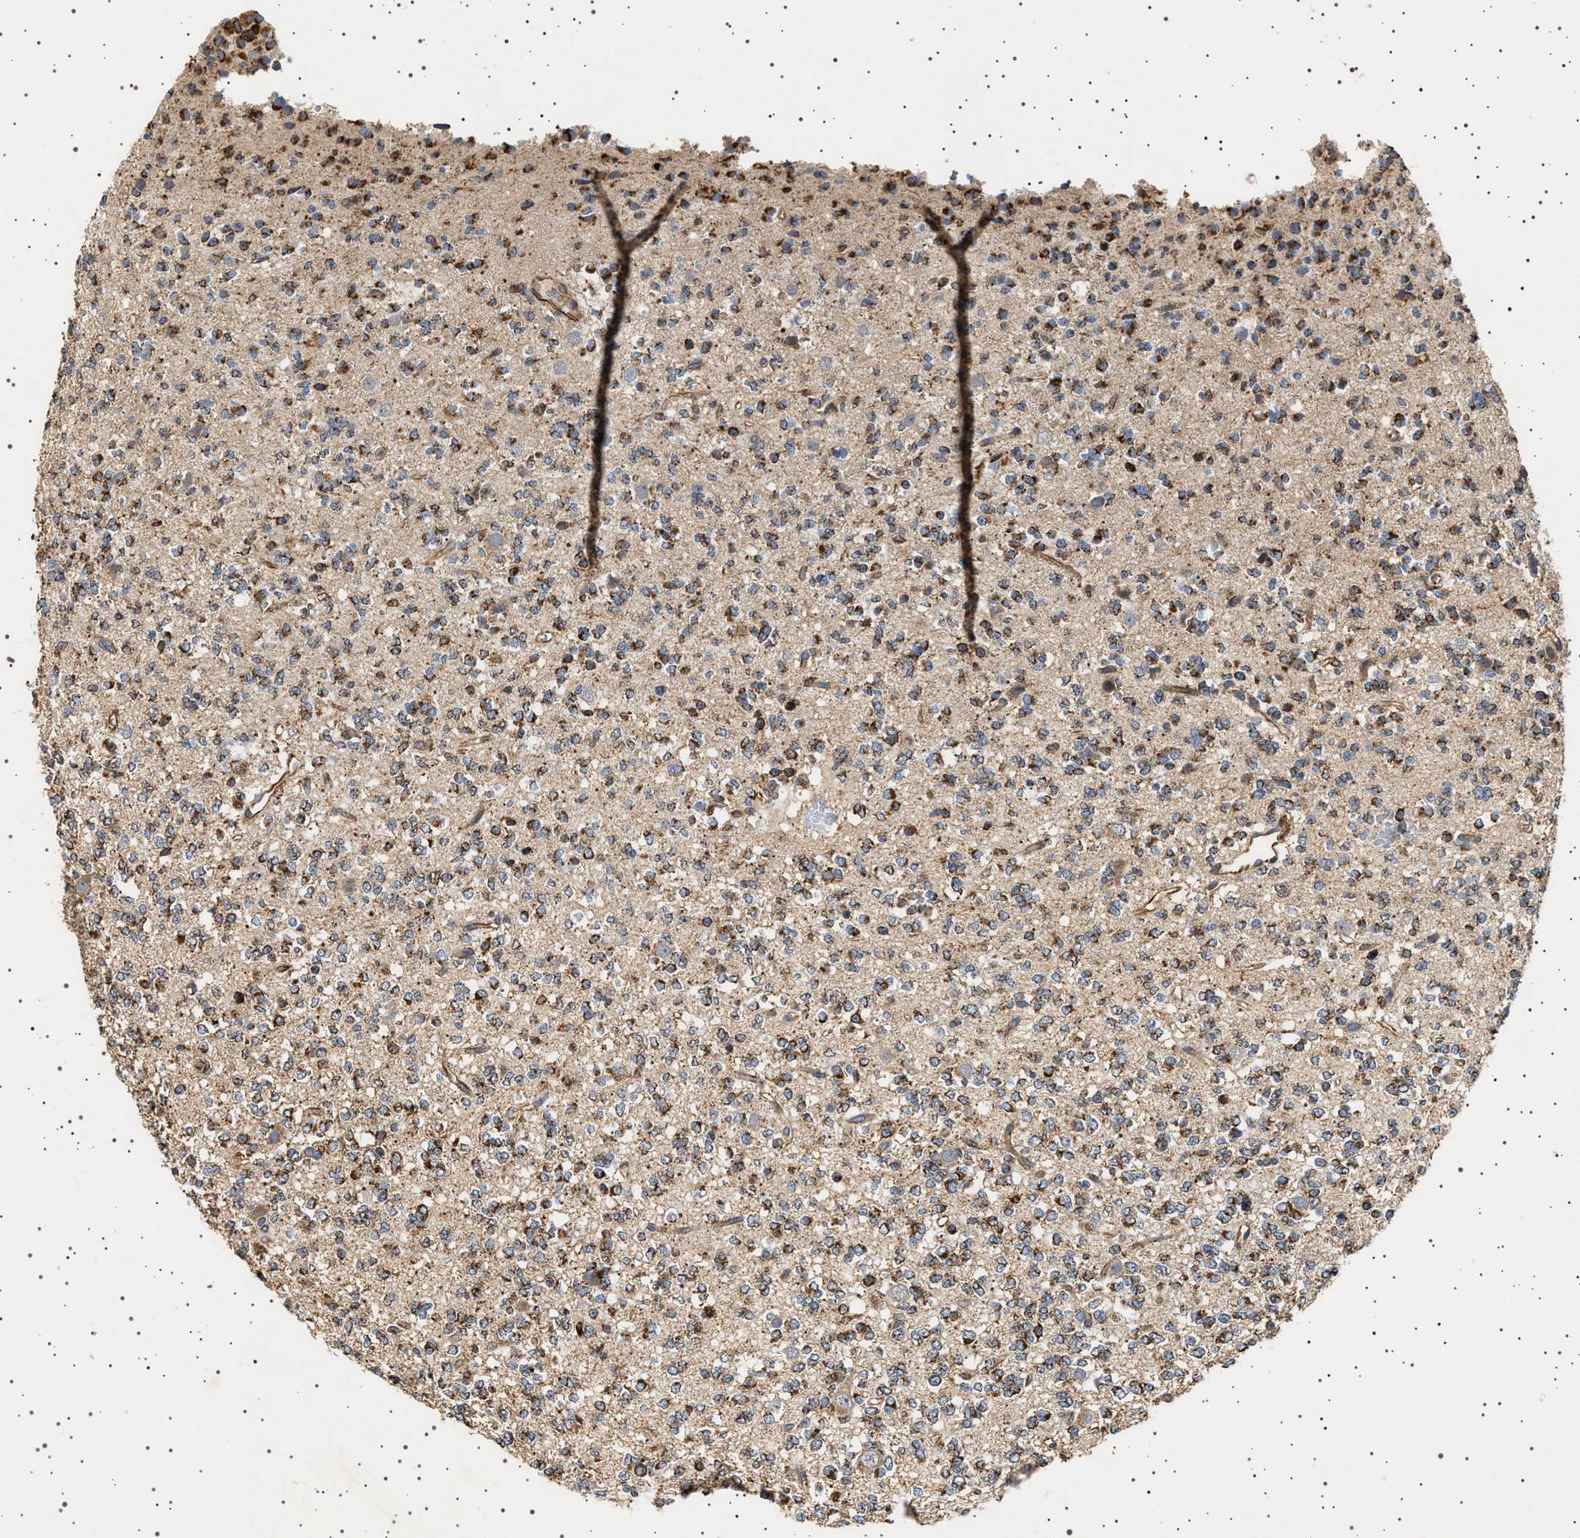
{"staining": {"intensity": "moderate", "quantity": ">75%", "location": "cytoplasmic/membranous"}, "tissue": "glioma", "cell_type": "Tumor cells", "image_type": "cancer", "snomed": [{"axis": "morphology", "description": "Glioma, malignant, Low grade"}, {"axis": "topography", "description": "Brain"}], "caption": "IHC (DAB) staining of human malignant low-grade glioma displays moderate cytoplasmic/membranous protein positivity in about >75% of tumor cells.", "gene": "TRUB2", "patient": {"sex": "male", "age": 38}}